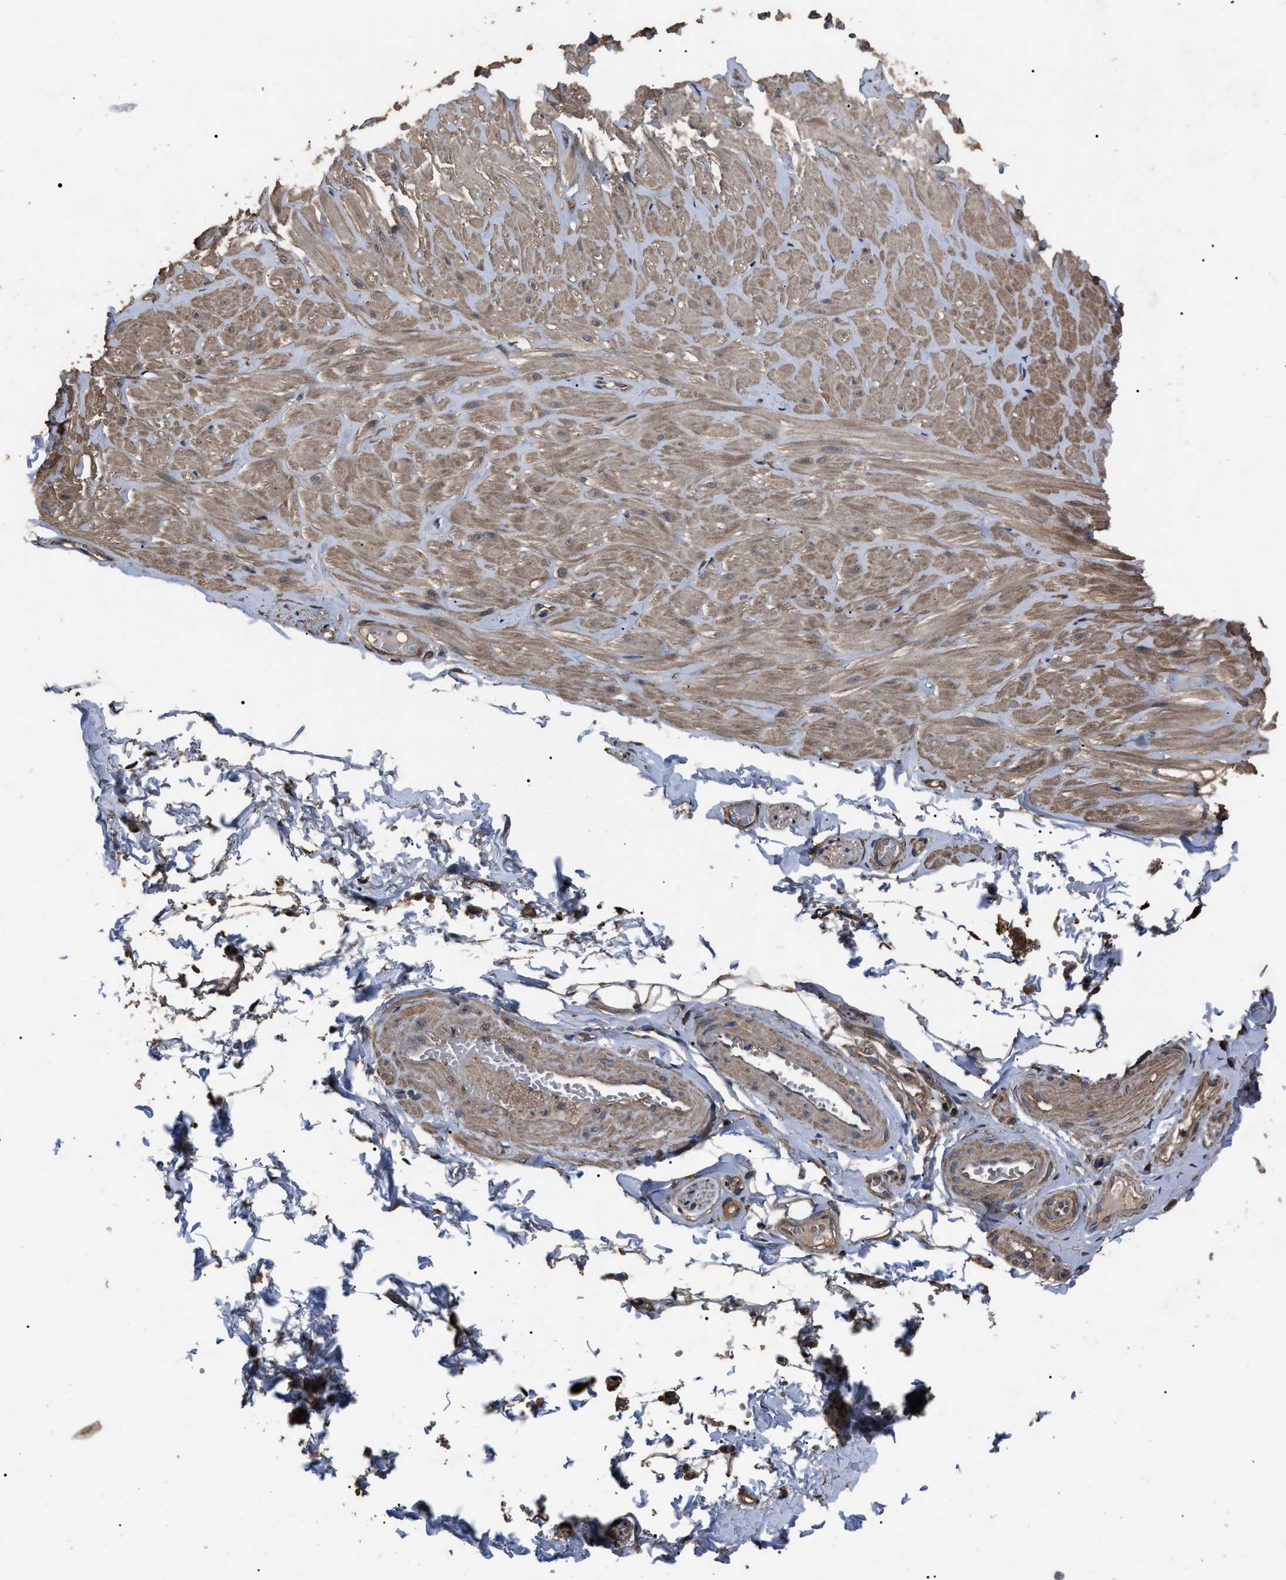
{"staining": {"intensity": "moderate", "quantity": ">75%", "location": "cytoplasmic/membranous"}, "tissue": "adipose tissue", "cell_type": "Adipocytes", "image_type": "normal", "snomed": [{"axis": "morphology", "description": "Normal tissue, NOS"}, {"axis": "topography", "description": "Adipose tissue"}, {"axis": "topography", "description": "Vascular tissue"}, {"axis": "topography", "description": "Peripheral nerve tissue"}], "caption": "The photomicrograph reveals immunohistochemical staining of benign adipose tissue. There is moderate cytoplasmic/membranous positivity is identified in approximately >75% of adipocytes. Nuclei are stained in blue.", "gene": "RNF216", "patient": {"sex": "male", "age": 25}}